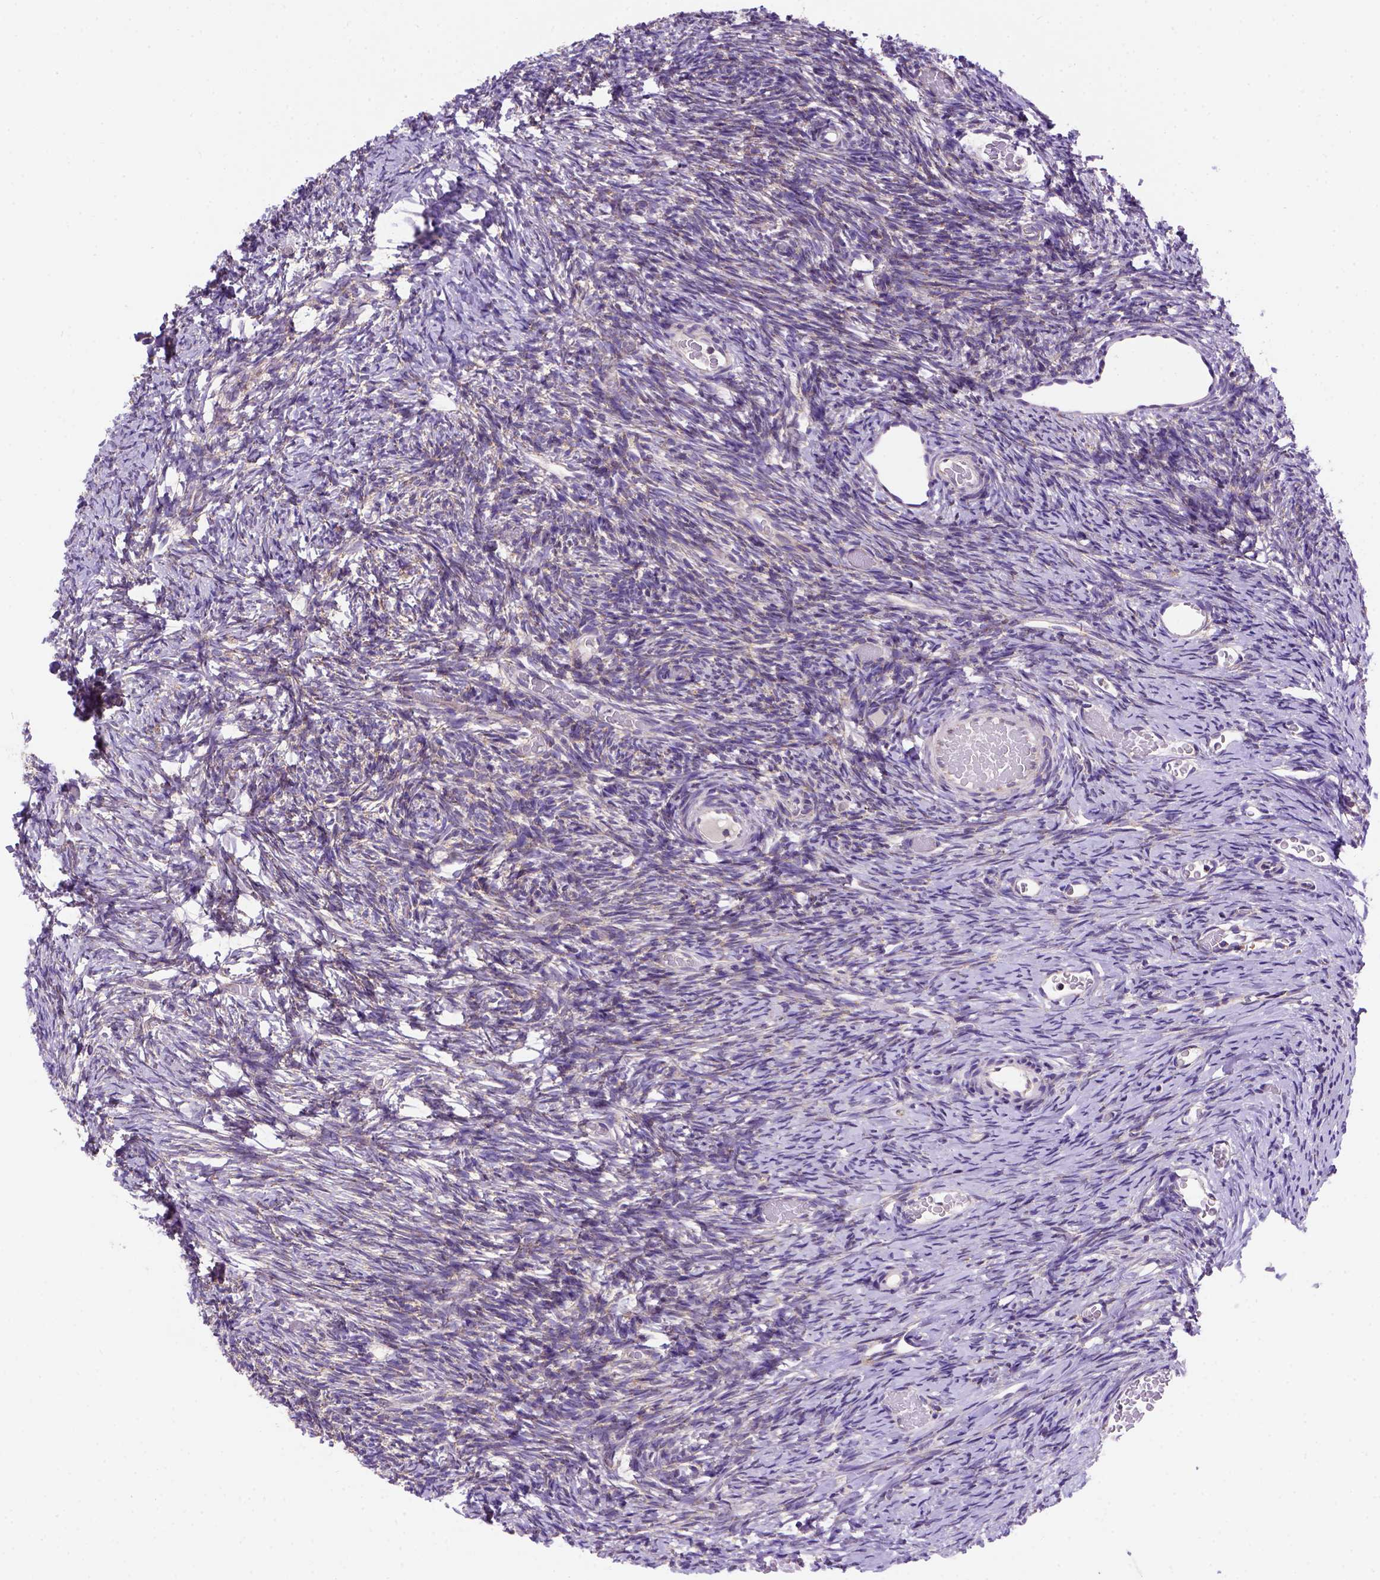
{"staining": {"intensity": "negative", "quantity": "none", "location": "none"}, "tissue": "ovary", "cell_type": "Follicle cells", "image_type": "normal", "snomed": [{"axis": "morphology", "description": "Normal tissue, NOS"}, {"axis": "topography", "description": "Ovary"}], "caption": "The photomicrograph displays no staining of follicle cells in normal ovary. (DAB IHC with hematoxylin counter stain).", "gene": "FOXI1", "patient": {"sex": "female", "age": 39}}